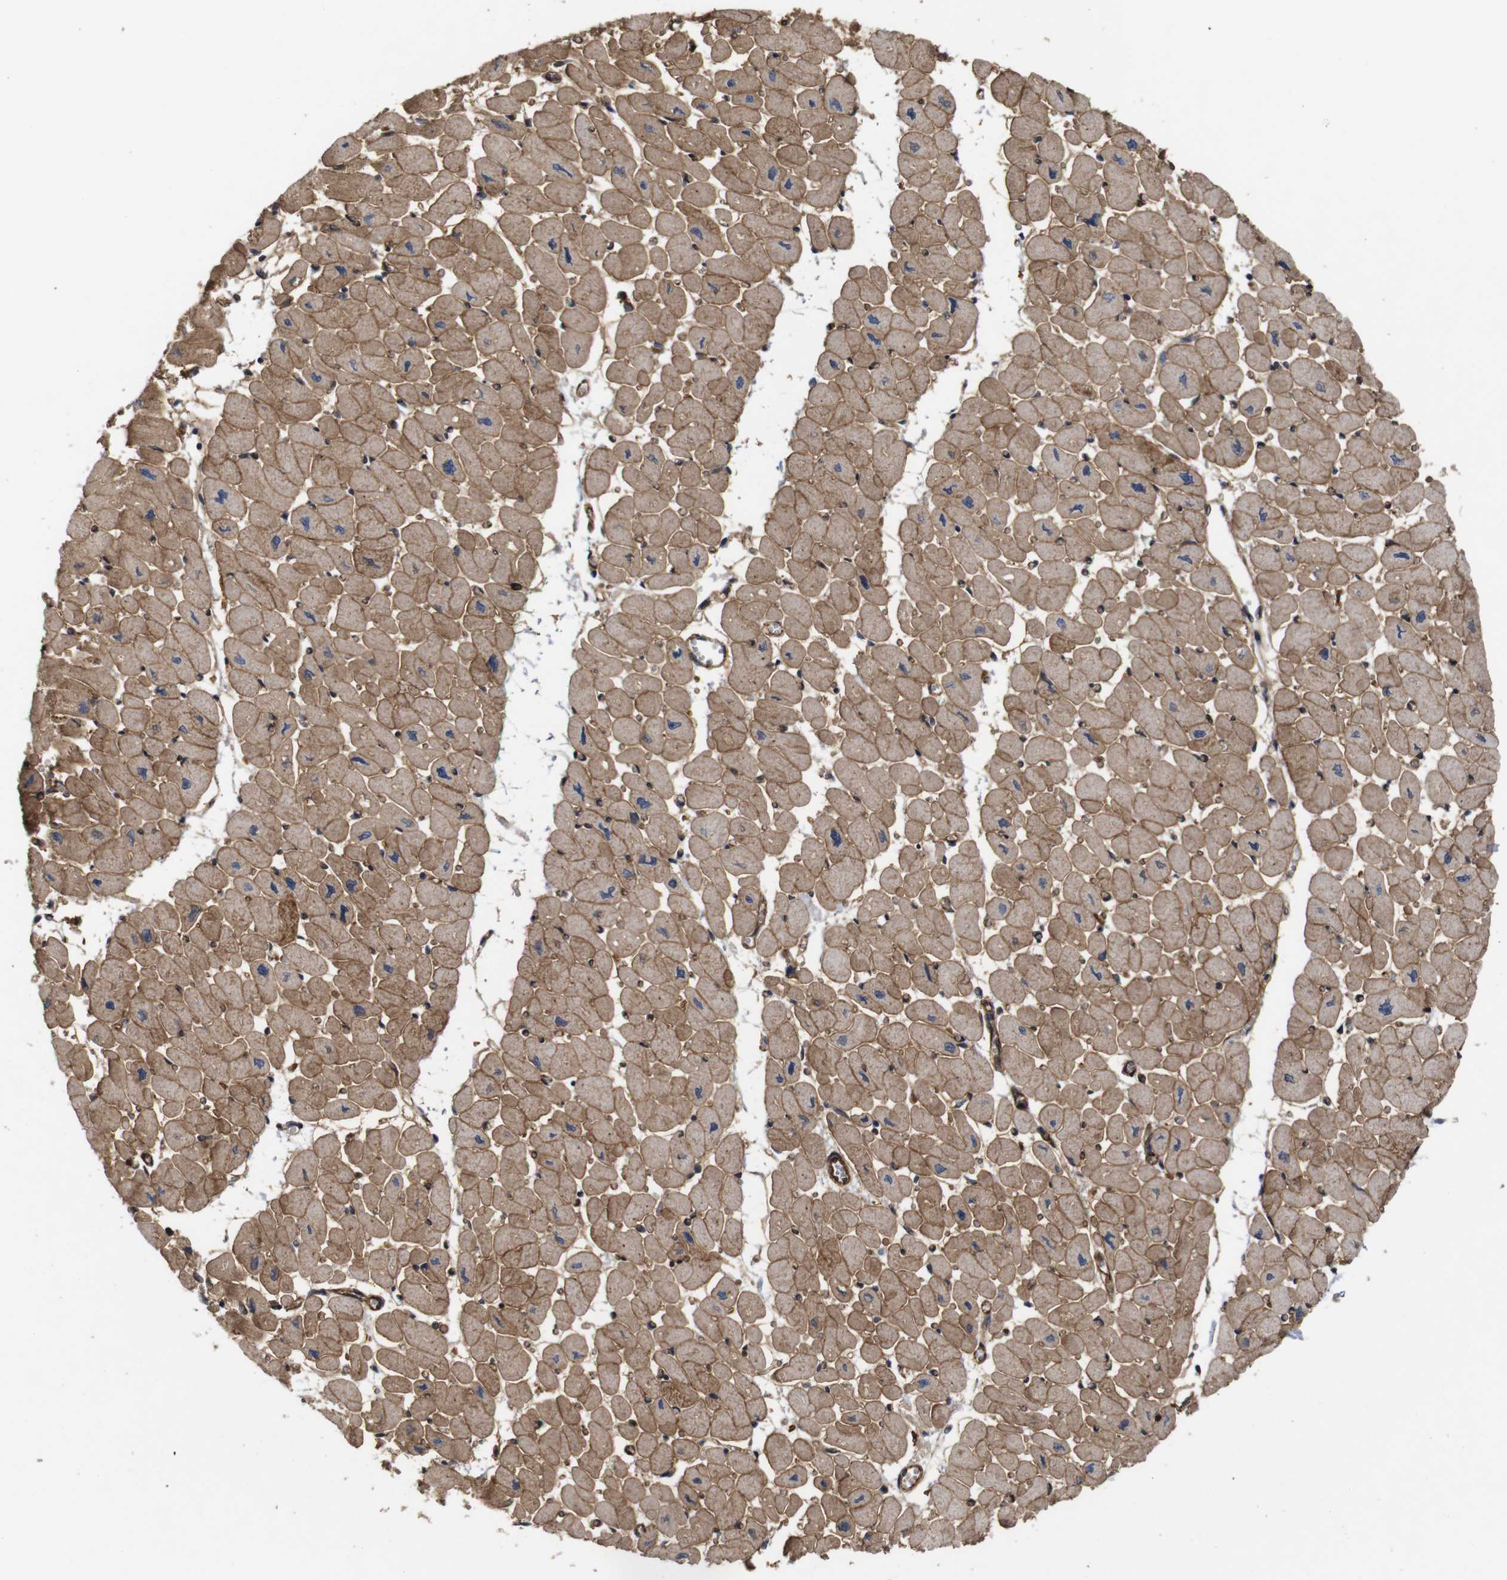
{"staining": {"intensity": "moderate", "quantity": ">75%", "location": "cytoplasmic/membranous"}, "tissue": "heart muscle", "cell_type": "Cardiomyocytes", "image_type": "normal", "snomed": [{"axis": "morphology", "description": "Normal tissue, NOS"}, {"axis": "topography", "description": "Heart"}], "caption": "This micrograph demonstrates immunohistochemistry staining of normal heart muscle, with medium moderate cytoplasmic/membranous expression in approximately >75% of cardiomyocytes.", "gene": "NANOS1", "patient": {"sex": "female", "age": 54}}